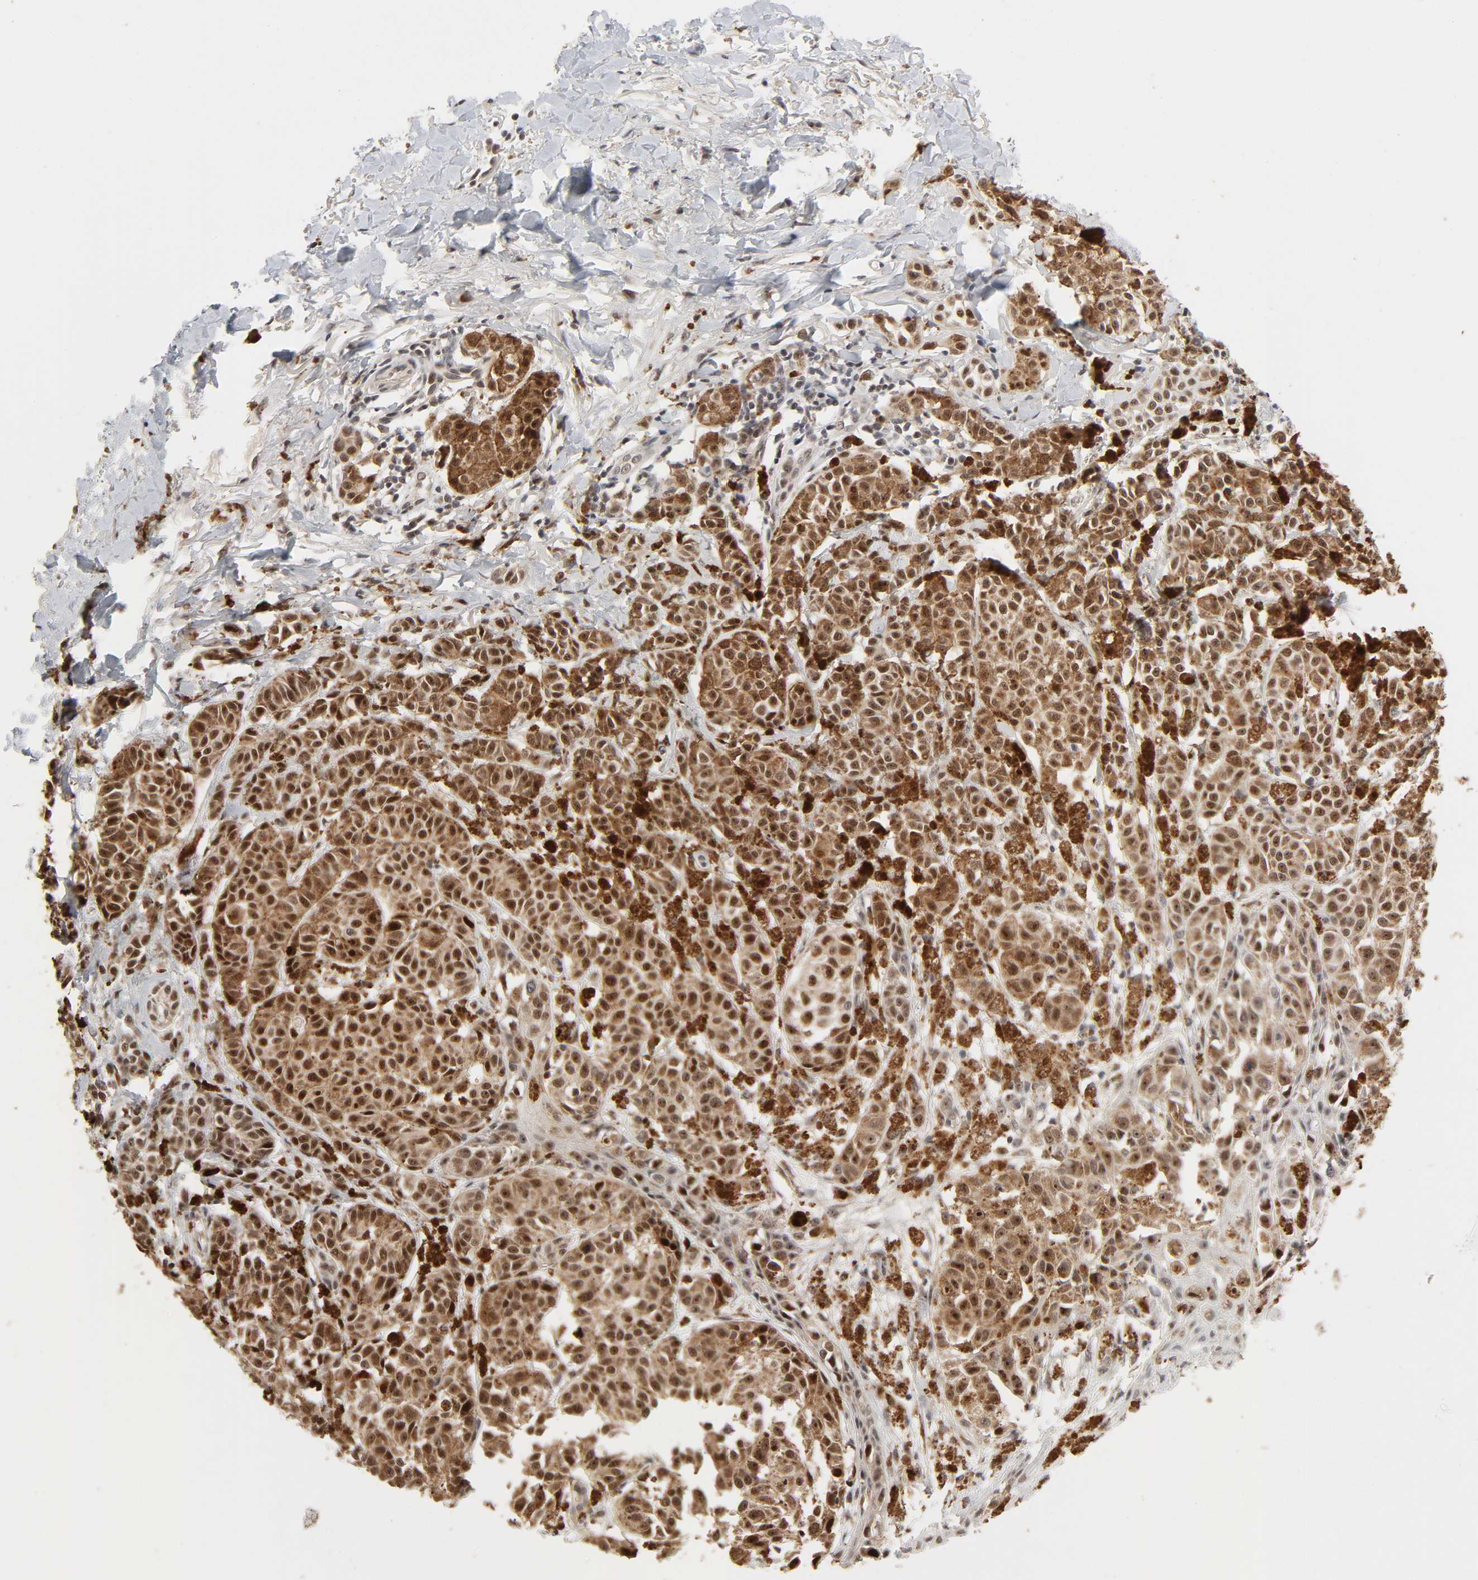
{"staining": {"intensity": "strong", "quantity": ">75%", "location": "cytoplasmic/membranous,nuclear"}, "tissue": "melanoma", "cell_type": "Tumor cells", "image_type": "cancer", "snomed": [{"axis": "morphology", "description": "Malignant melanoma, NOS"}, {"axis": "topography", "description": "Skin"}], "caption": "Immunohistochemical staining of melanoma exhibits high levels of strong cytoplasmic/membranous and nuclear protein positivity in about >75% of tumor cells. The staining was performed using DAB (3,3'-diaminobenzidine), with brown indicating positive protein expression. Nuclei are stained blue with hematoxylin.", "gene": "ZKSCAN8", "patient": {"sex": "male", "age": 76}}